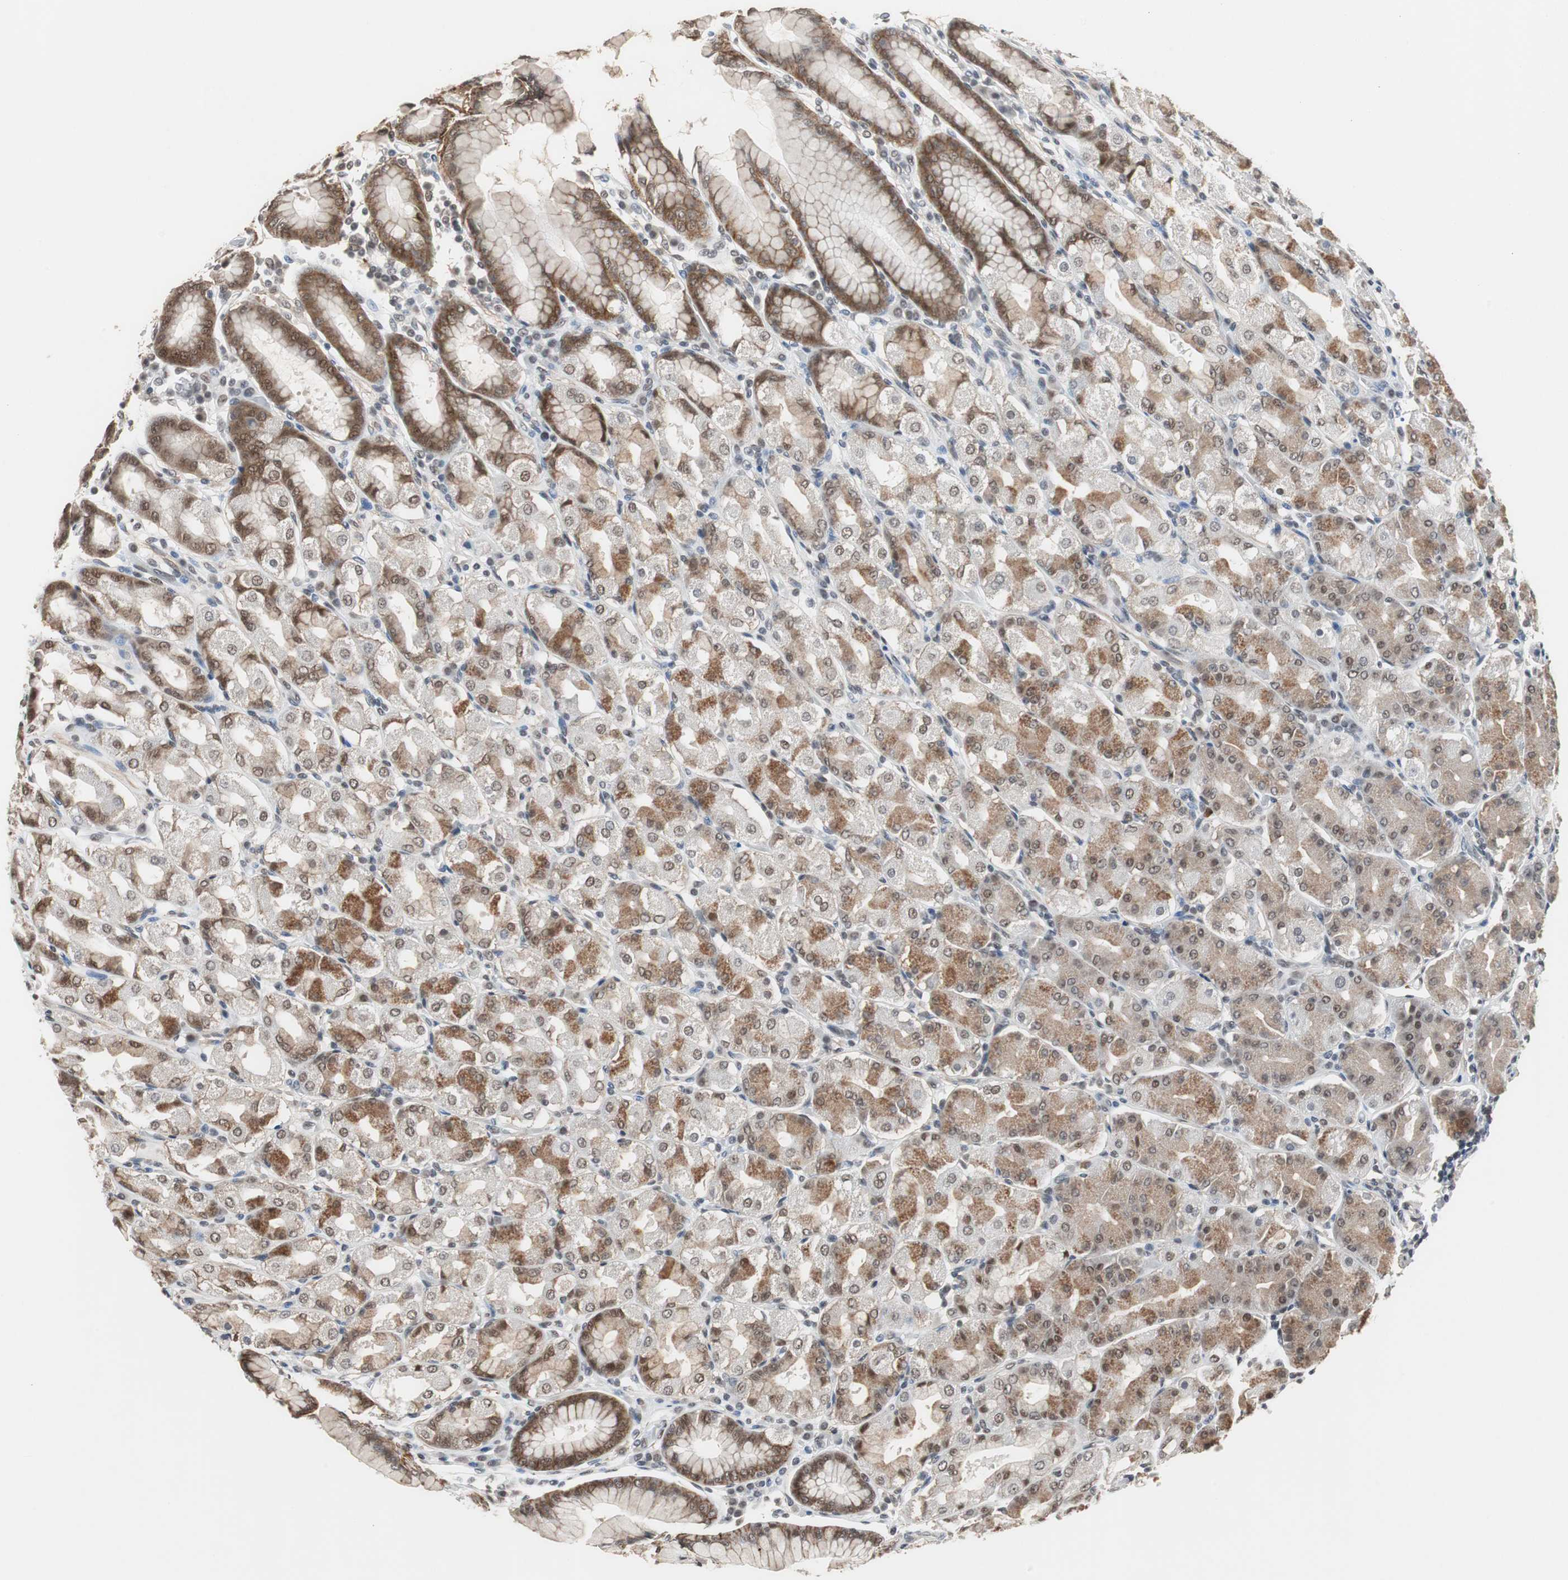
{"staining": {"intensity": "moderate", "quantity": ">75%", "location": "cytoplasmic/membranous,nuclear"}, "tissue": "stomach", "cell_type": "Glandular cells", "image_type": "normal", "snomed": [{"axis": "morphology", "description": "Normal tissue, NOS"}, {"axis": "topography", "description": "Stomach, upper"}], "caption": "Immunohistochemistry of benign human stomach displays medium levels of moderate cytoplasmic/membranous,nuclear positivity in about >75% of glandular cells. The staining is performed using DAB brown chromogen to label protein expression. The nuclei are counter-stained blue using hematoxylin.", "gene": "TAF7", "patient": {"sex": "male", "age": 68}}